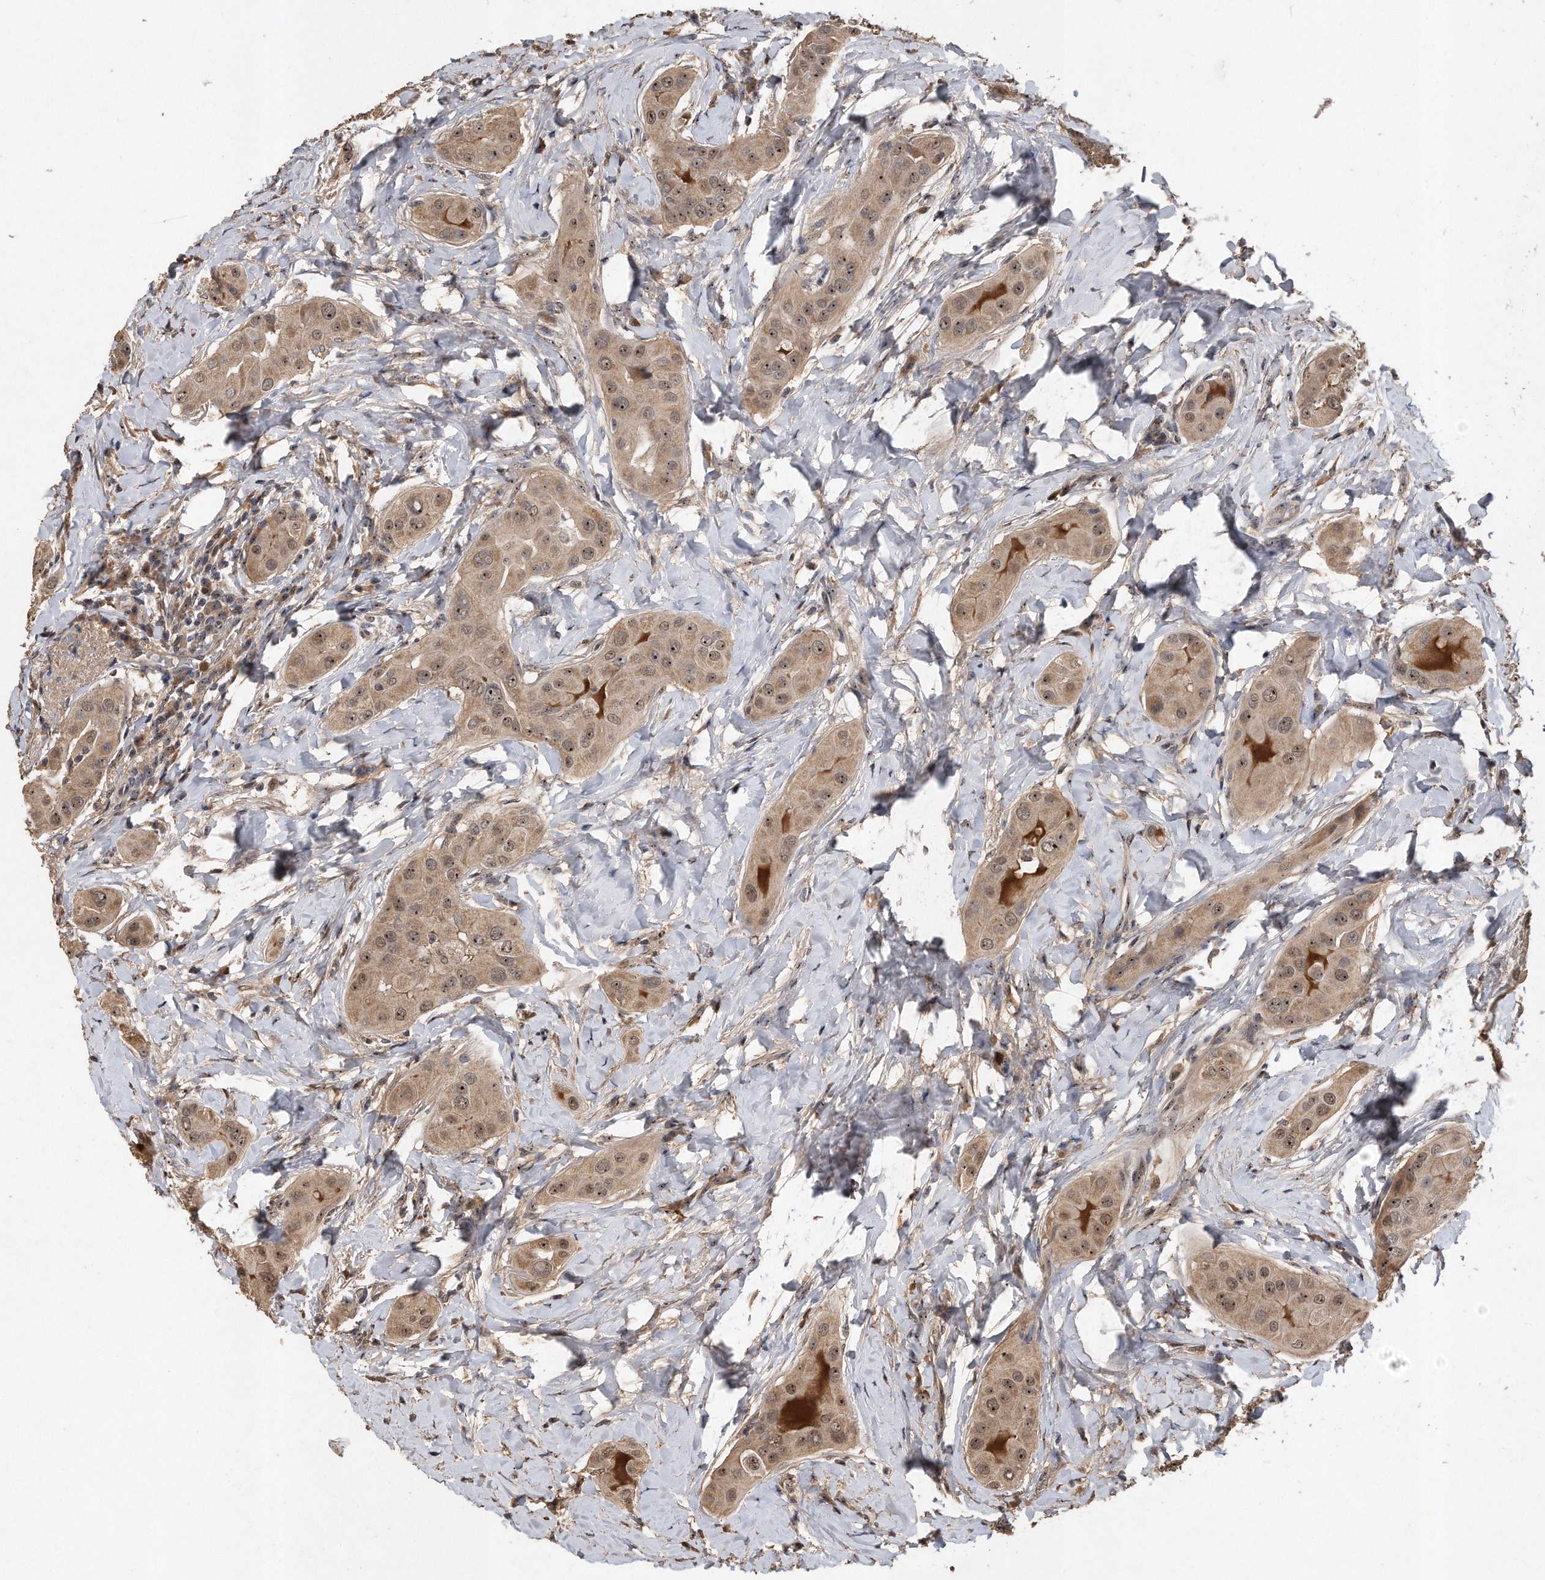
{"staining": {"intensity": "moderate", "quantity": ">75%", "location": "cytoplasmic/membranous,nuclear"}, "tissue": "thyroid cancer", "cell_type": "Tumor cells", "image_type": "cancer", "snomed": [{"axis": "morphology", "description": "Papillary adenocarcinoma, NOS"}, {"axis": "topography", "description": "Thyroid gland"}], "caption": "DAB (3,3'-diaminobenzidine) immunohistochemical staining of human papillary adenocarcinoma (thyroid) demonstrates moderate cytoplasmic/membranous and nuclear protein staining in about >75% of tumor cells.", "gene": "PELO", "patient": {"sex": "male", "age": 33}}